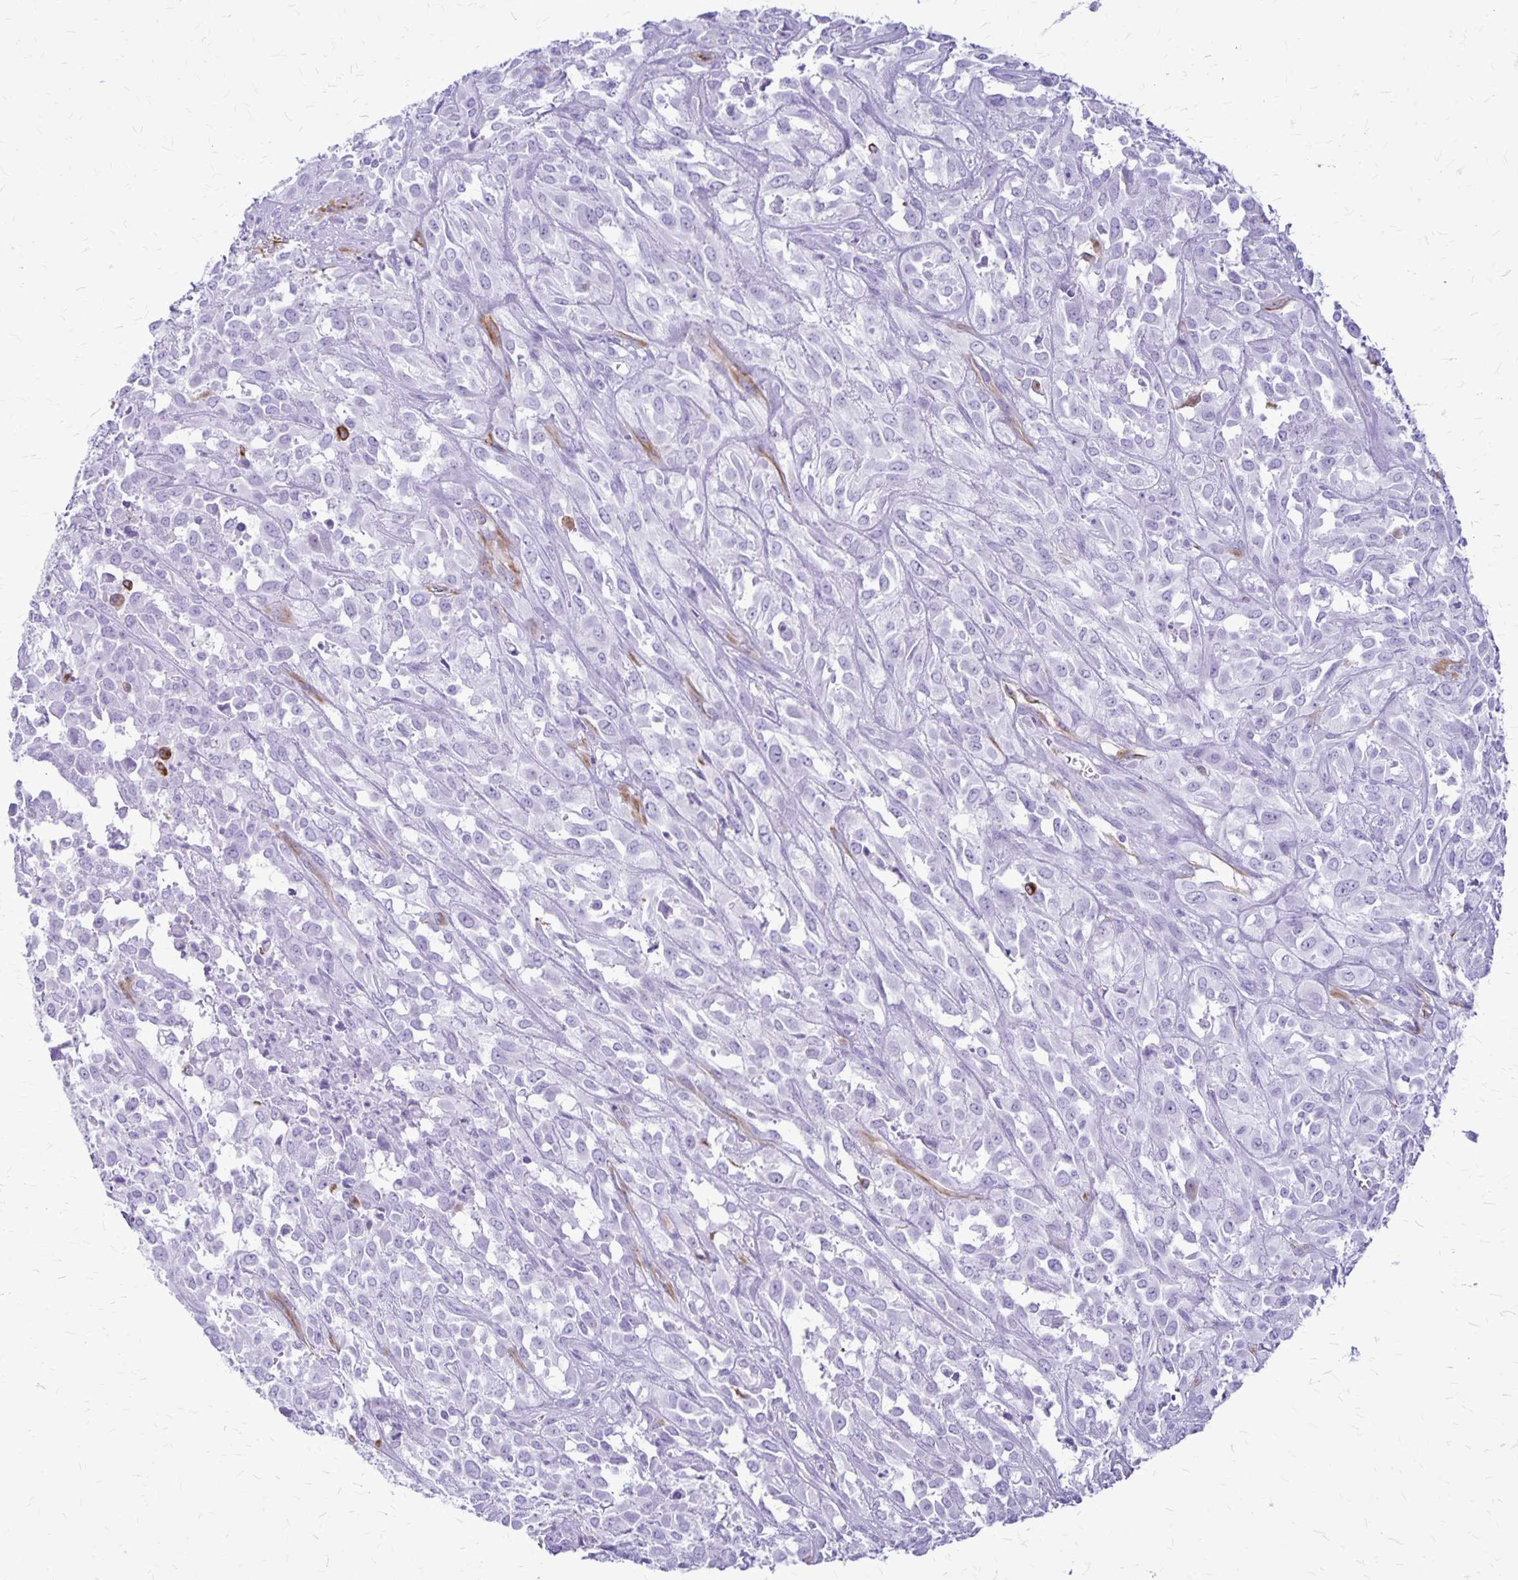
{"staining": {"intensity": "negative", "quantity": "none", "location": "none"}, "tissue": "urothelial cancer", "cell_type": "Tumor cells", "image_type": "cancer", "snomed": [{"axis": "morphology", "description": "Urothelial carcinoma, High grade"}, {"axis": "topography", "description": "Urinary bladder"}], "caption": "The IHC micrograph has no significant expression in tumor cells of urothelial cancer tissue.", "gene": "RTN1", "patient": {"sex": "male", "age": 67}}